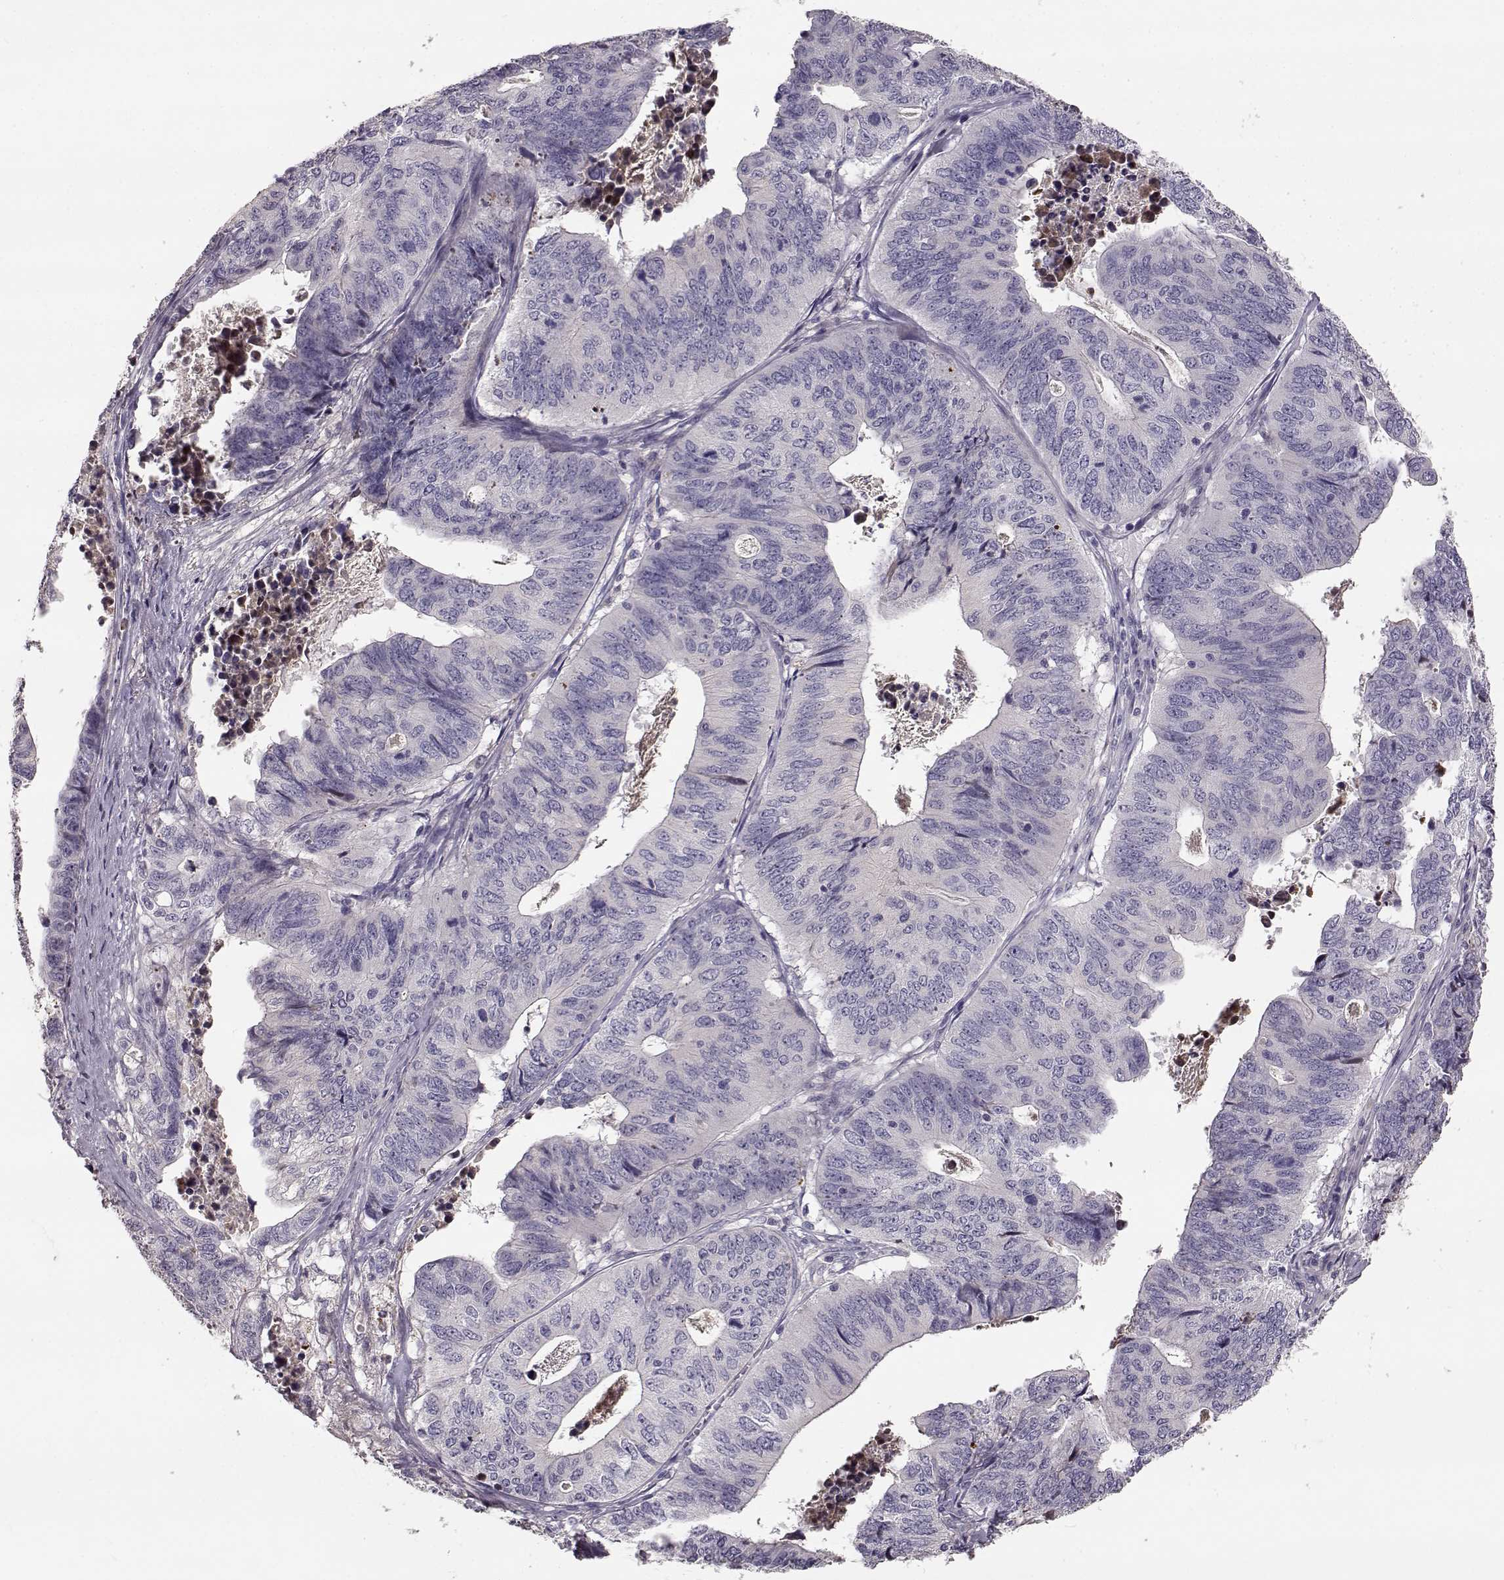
{"staining": {"intensity": "negative", "quantity": "none", "location": "none"}, "tissue": "stomach cancer", "cell_type": "Tumor cells", "image_type": "cancer", "snomed": [{"axis": "morphology", "description": "Adenocarcinoma, NOS"}, {"axis": "topography", "description": "Stomach, upper"}], "caption": "A micrograph of human stomach cancer is negative for staining in tumor cells. (DAB IHC with hematoxylin counter stain).", "gene": "YJEFN3", "patient": {"sex": "female", "age": 67}}